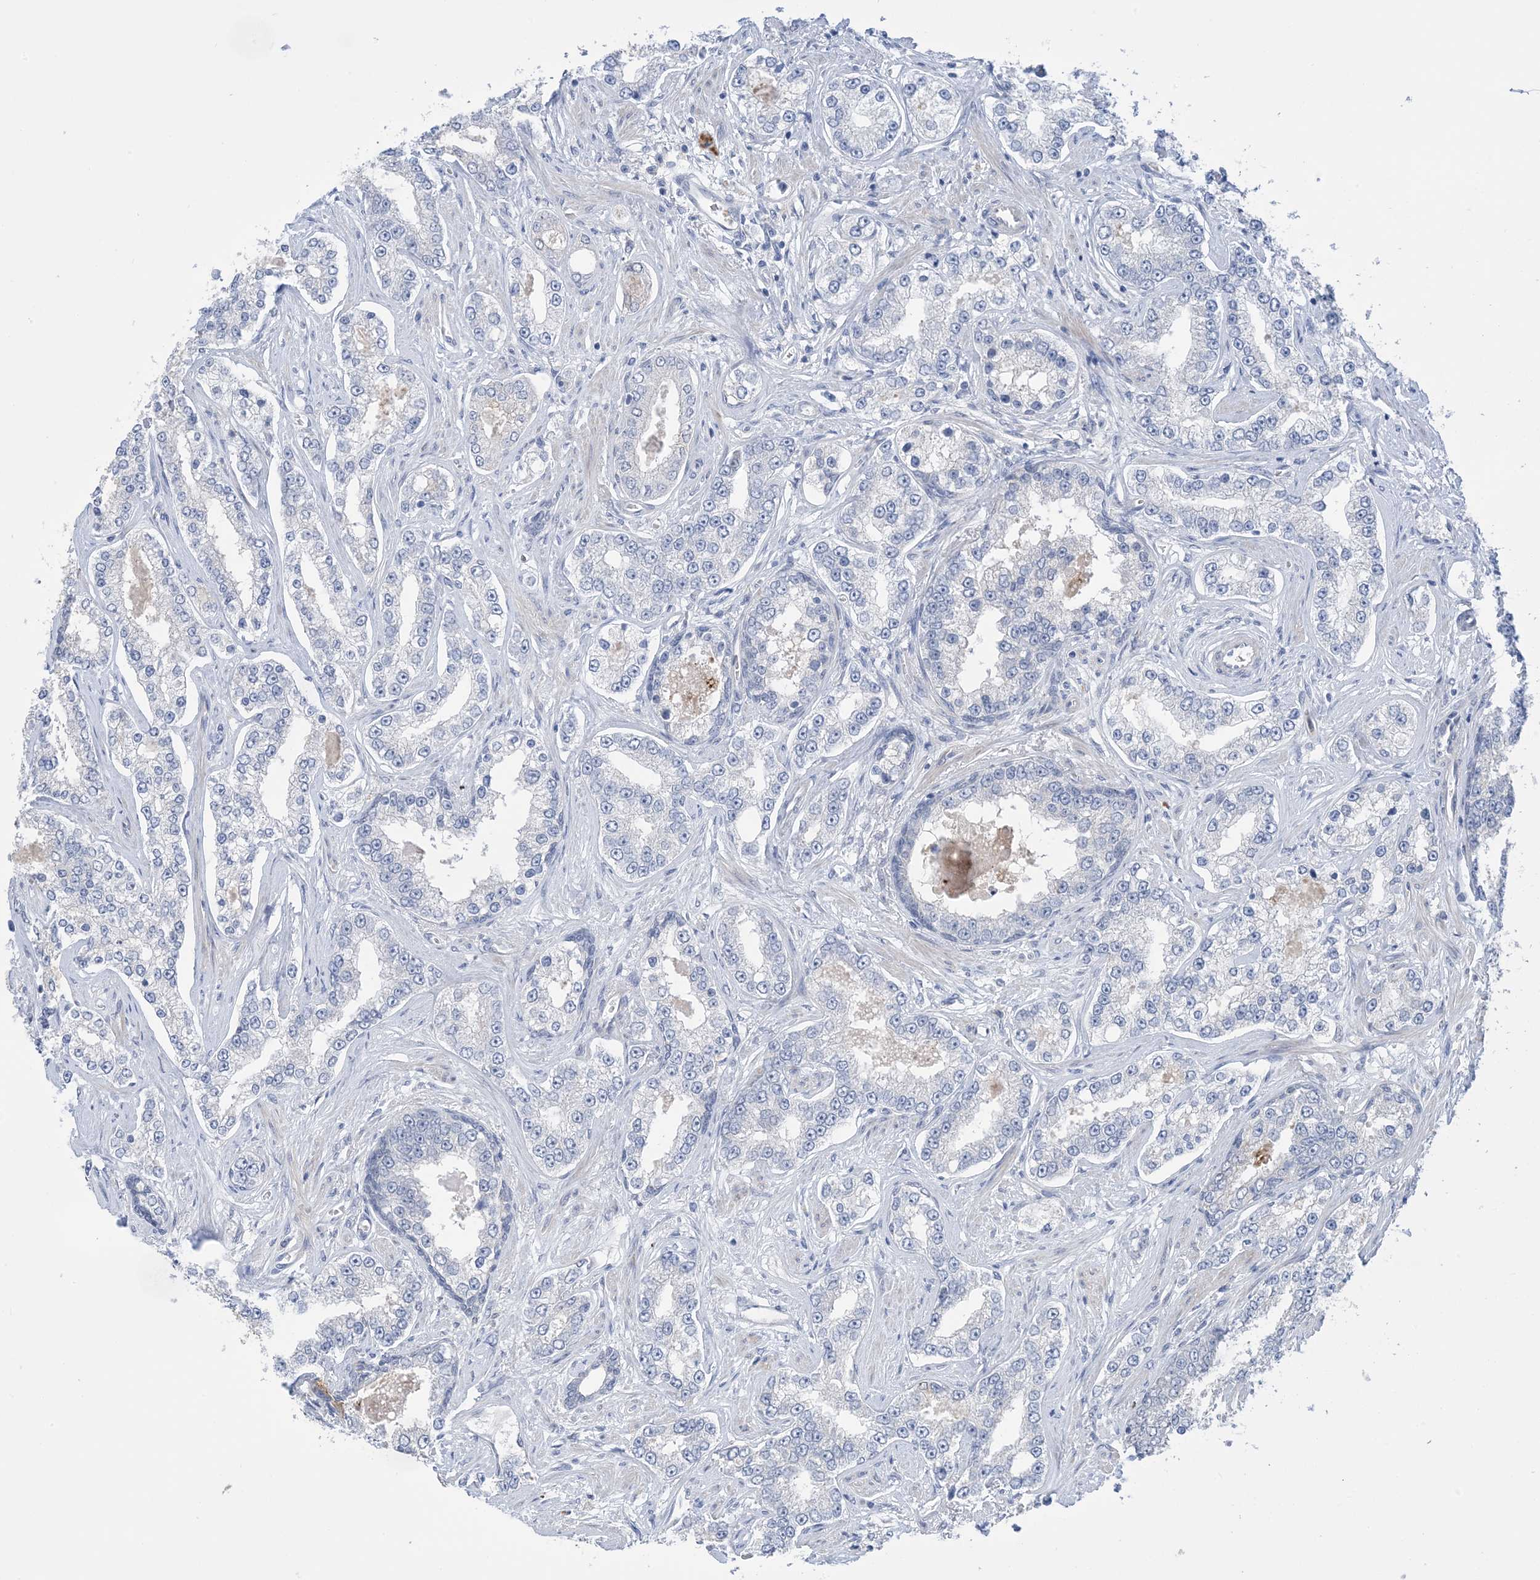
{"staining": {"intensity": "negative", "quantity": "none", "location": "none"}, "tissue": "prostate cancer", "cell_type": "Tumor cells", "image_type": "cancer", "snomed": [{"axis": "morphology", "description": "Normal tissue, NOS"}, {"axis": "morphology", "description": "Adenocarcinoma, High grade"}, {"axis": "topography", "description": "Prostate"}], "caption": "This is an immunohistochemistry (IHC) histopathology image of human prostate cancer. There is no expression in tumor cells.", "gene": "TTYH1", "patient": {"sex": "male", "age": 83}}